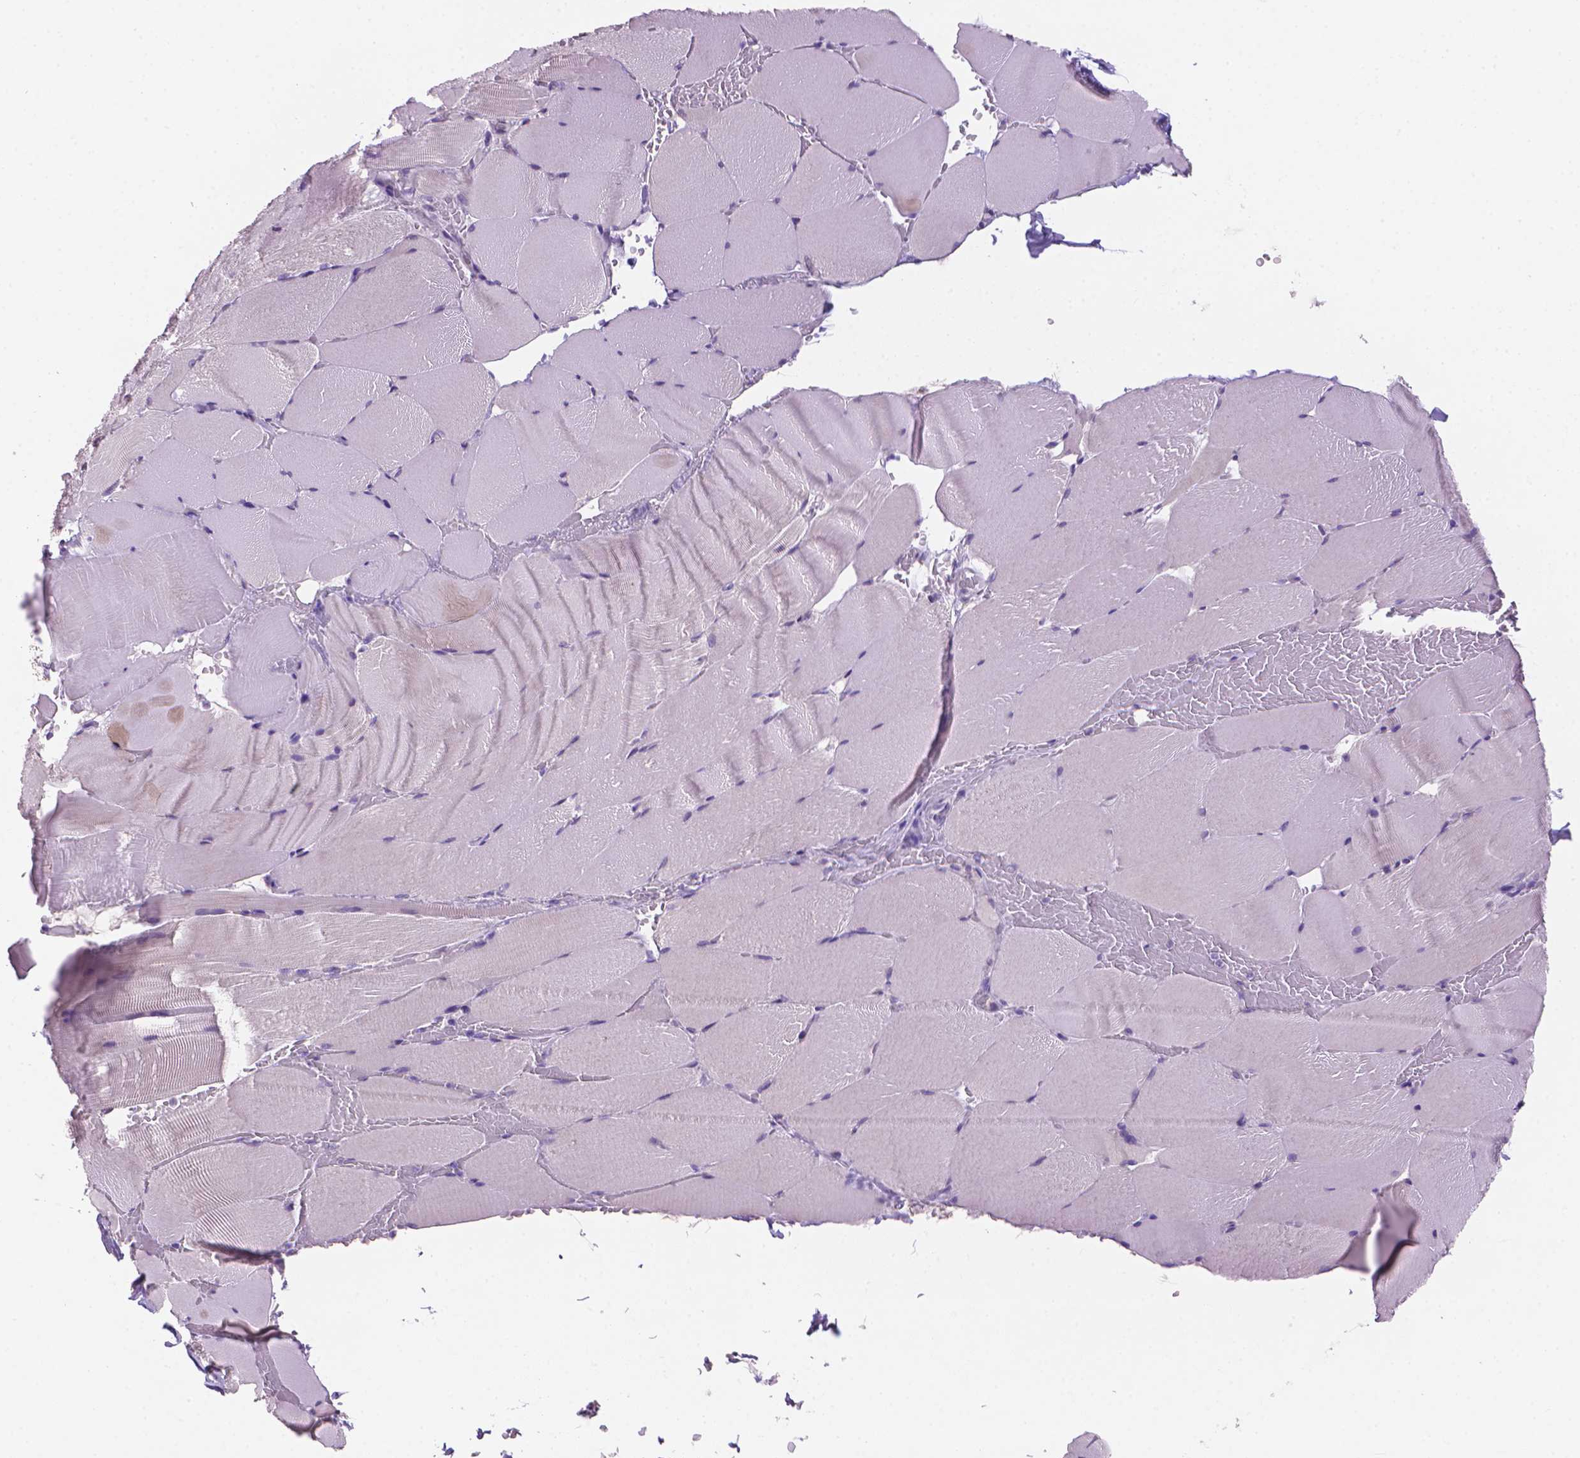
{"staining": {"intensity": "negative", "quantity": "none", "location": "none"}, "tissue": "skeletal muscle", "cell_type": "Myocytes", "image_type": "normal", "snomed": [{"axis": "morphology", "description": "Normal tissue, NOS"}, {"axis": "topography", "description": "Skeletal muscle"}], "caption": "An image of skeletal muscle stained for a protein exhibits no brown staining in myocytes.", "gene": "MUC1", "patient": {"sex": "female", "age": 37}}